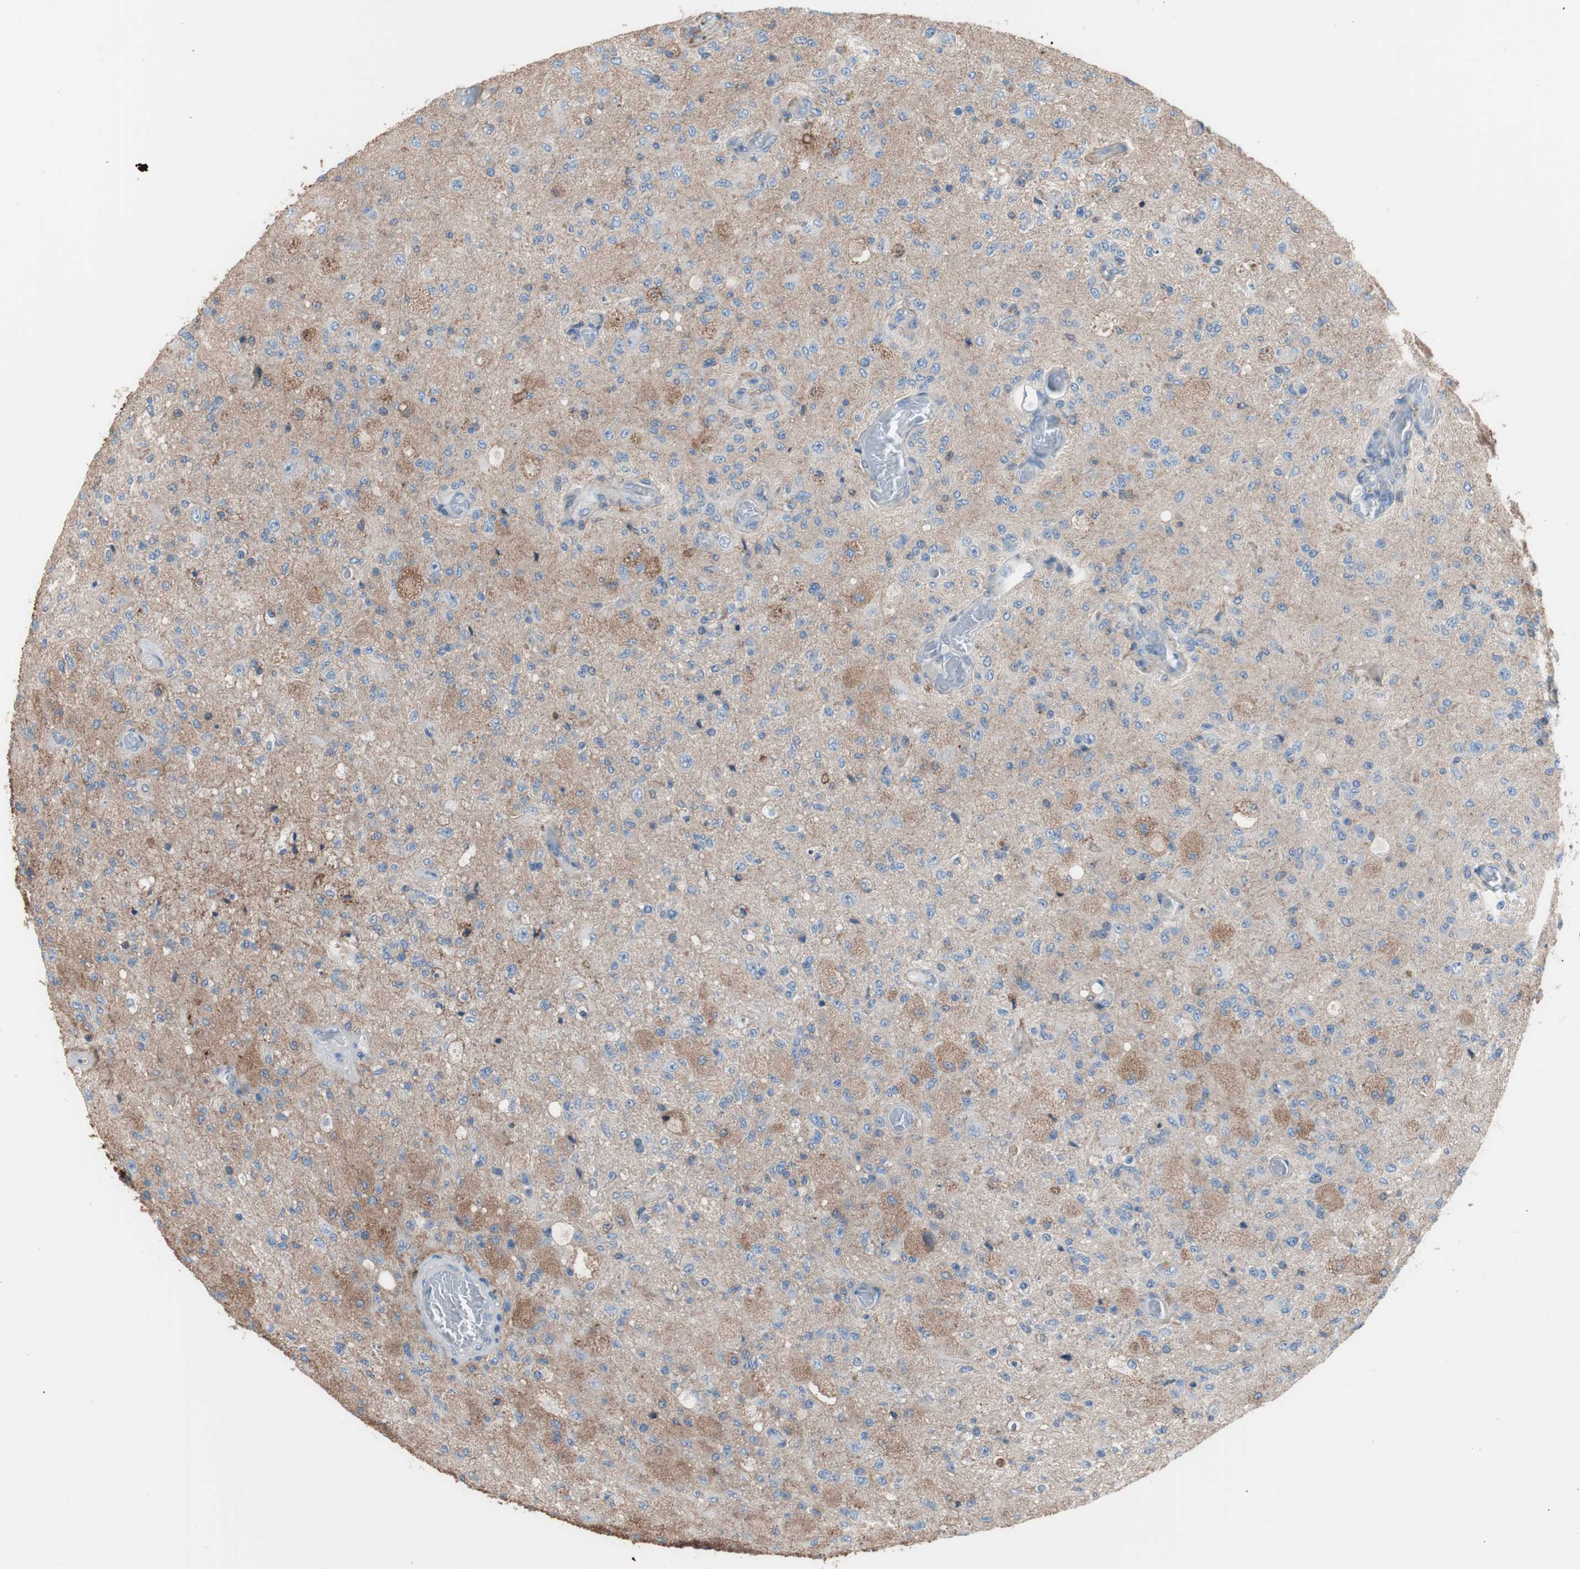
{"staining": {"intensity": "negative", "quantity": "none", "location": "none"}, "tissue": "glioma", "cell_type": "Tumor cells", "image_type": "cancer", "snomed": [{"axis": "morphology", "description": "Normal tissue, NOS"}, {"axis": "morphology", "description": "Glioma, malignant, High grade"}, {"axis": "topography", "description": "Cerebral cortex"}], "caption": "Micrograph shows no protein expression in tumor cells of high-grade glioma (malignant) tissue. The staining is performed using DAB (3,3'-diaminobenzidine) brown chromogen with nuclei counter-stained in using hematoxylin.", "gene": "CD81", "patient": {"sex": "male", "age": 77}}